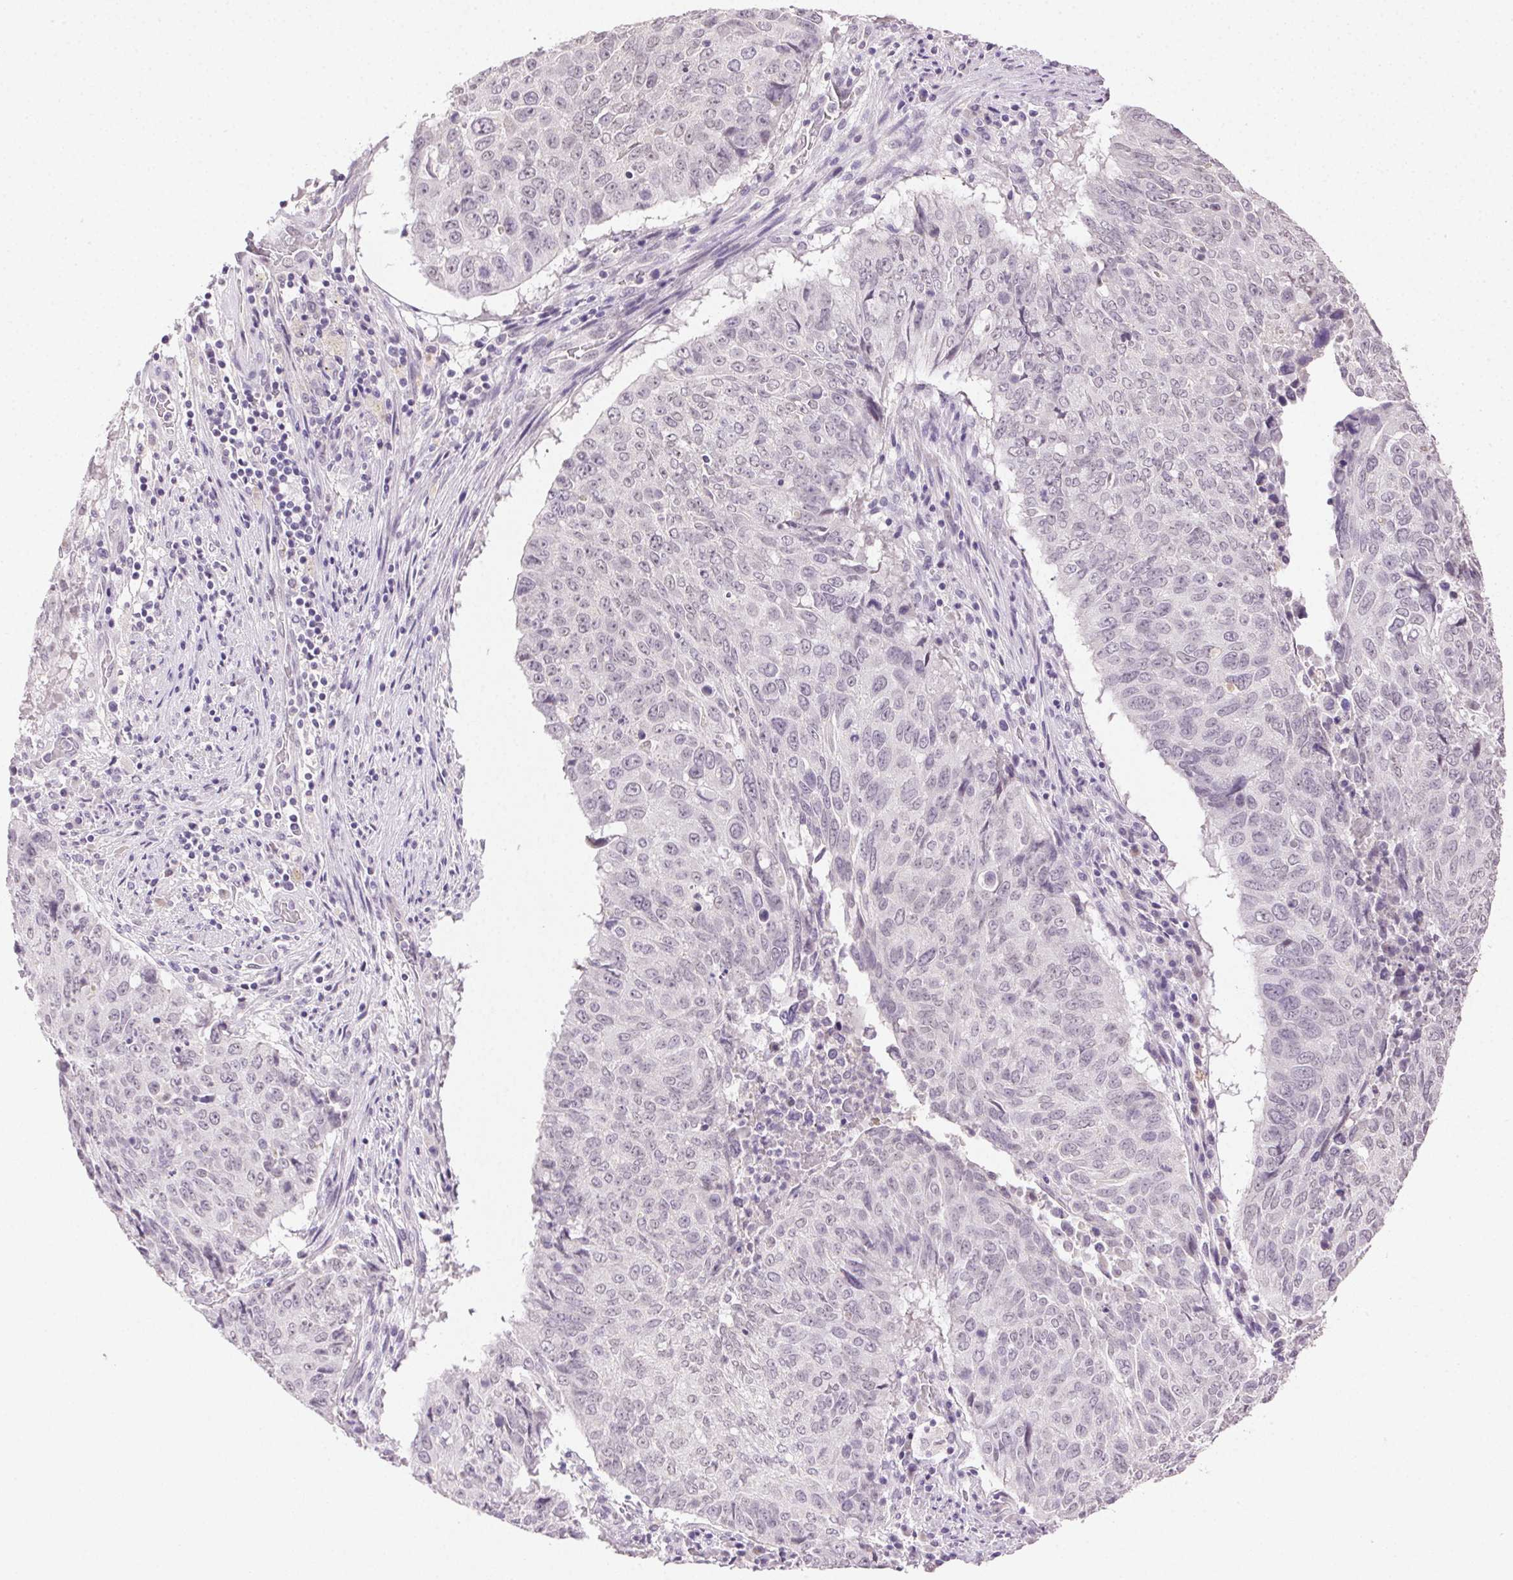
{"staining": {"intensity": "negative", "quantity": "none", "location": "none"}, "tissue": "lung cancer", "cell_type": "Tumor cells", "image_type": "cancer", "snomed": [{"axis": "morphology", "description": "Normal tissue, NOS"}, {"axis": "morphology", "description": "Squamous cell carcinoma, NOS"}, {"axis": "topography", "description": "Bronchus"}, {"axis": "topography", "description": "Lung"}], "caption": "Photomicrograph shows no protein staining in tumor cells of lung cancer (squamous cell carcinoma) tissue.", "gene": "CLDN10", "patient": {"sex": "male", "age": 64}}